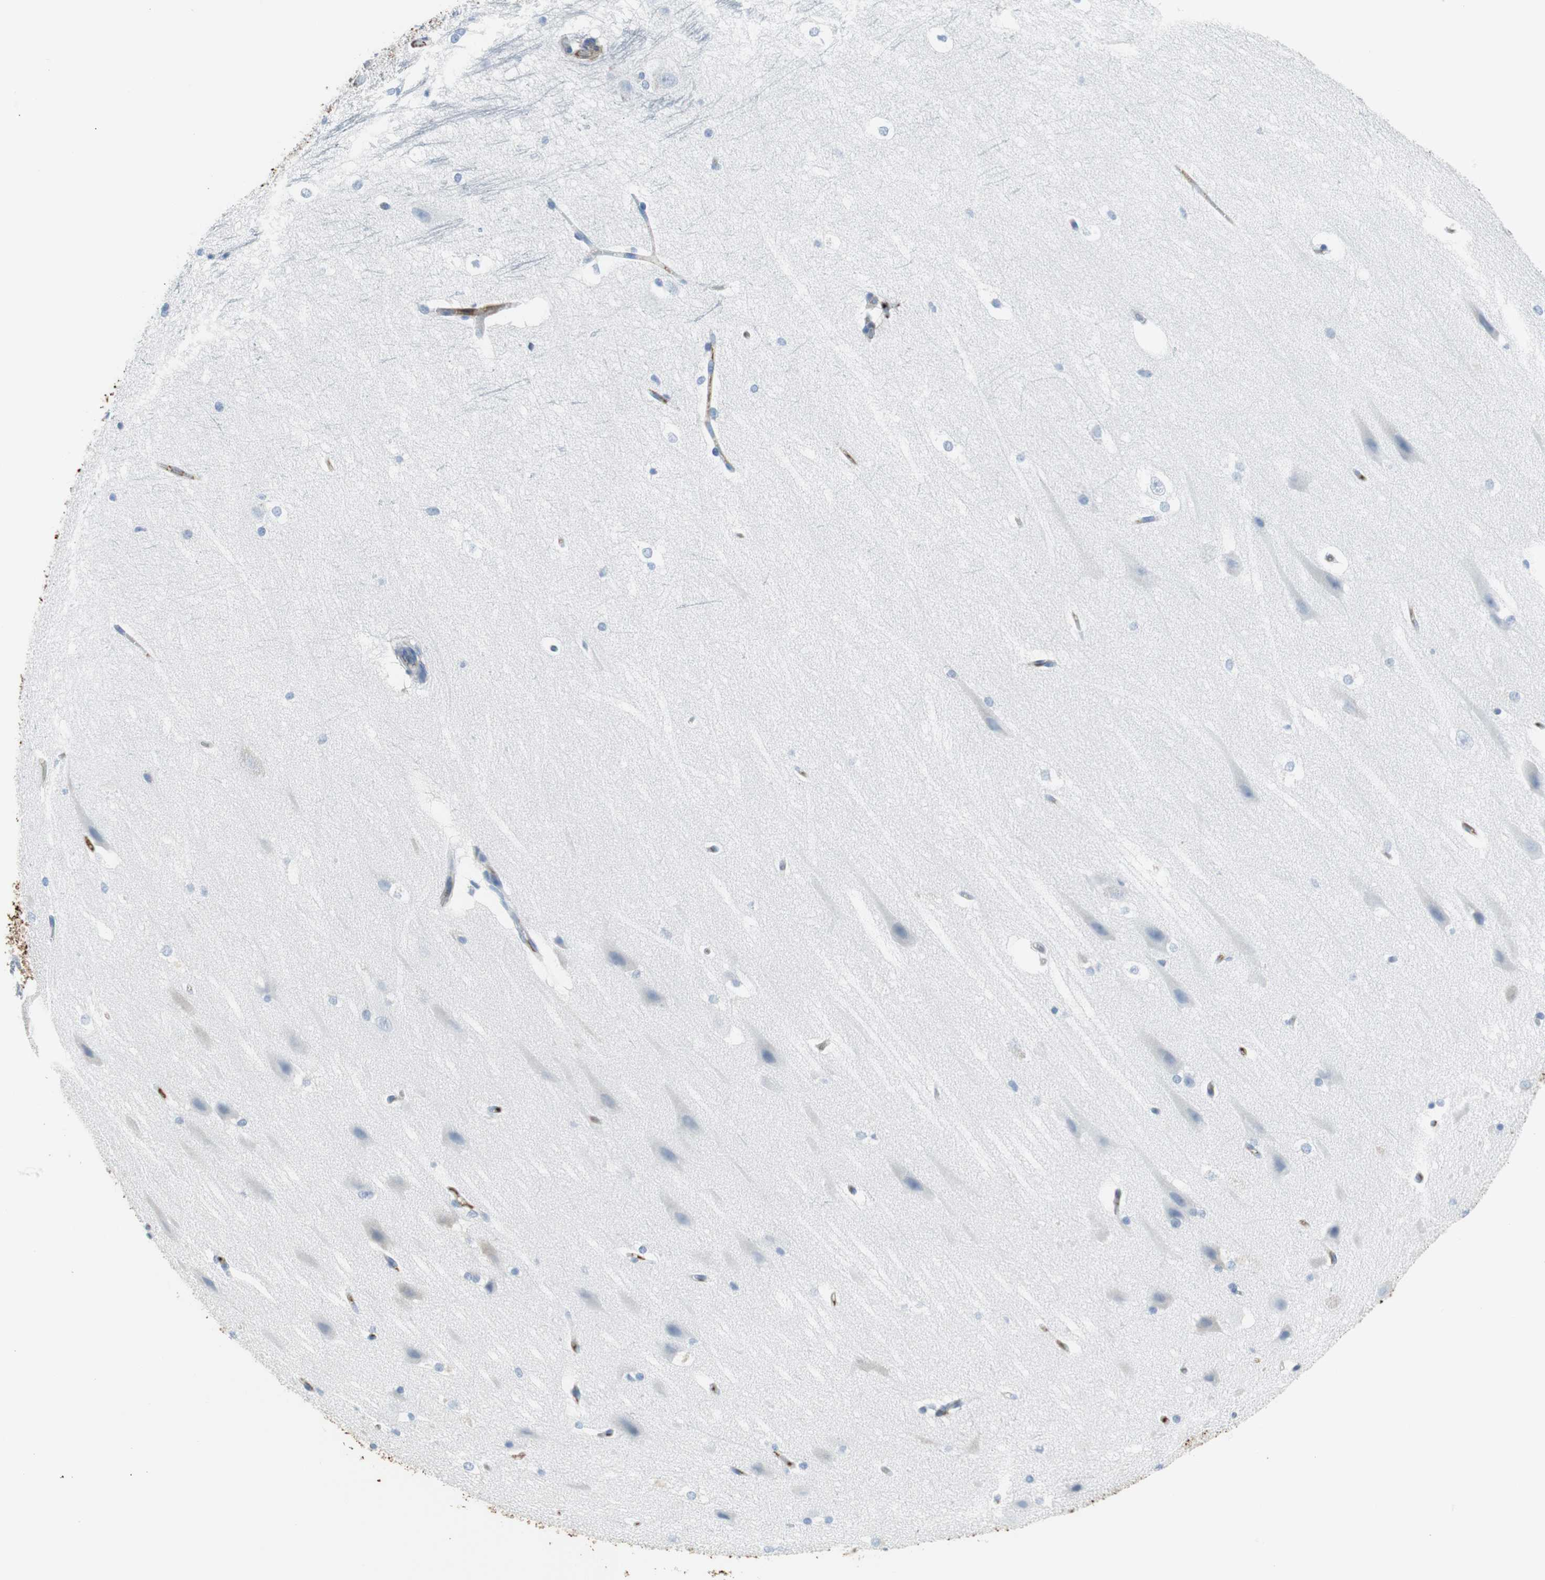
{"staining": {"intensity": "negative", "quantity": "none", "location": "none"}, "tissue": "hippocampus", "cell_type": "Glial cells", "image_type": "normal", "snomed": [{"axis": "morphology", "description": "Normal tissue, NOS"}, {"axis": "topography", "description": "Hippocampus"}], "caption": "The photomicrograph displays no significant expression in glial cells of hippocampus. (DAB (3,3'-diaminobenzidine) IHC visualized using brightfield microscopy, high magnification).", "gene": "APCS", "patient": {"sex": "female", "age": 19}}